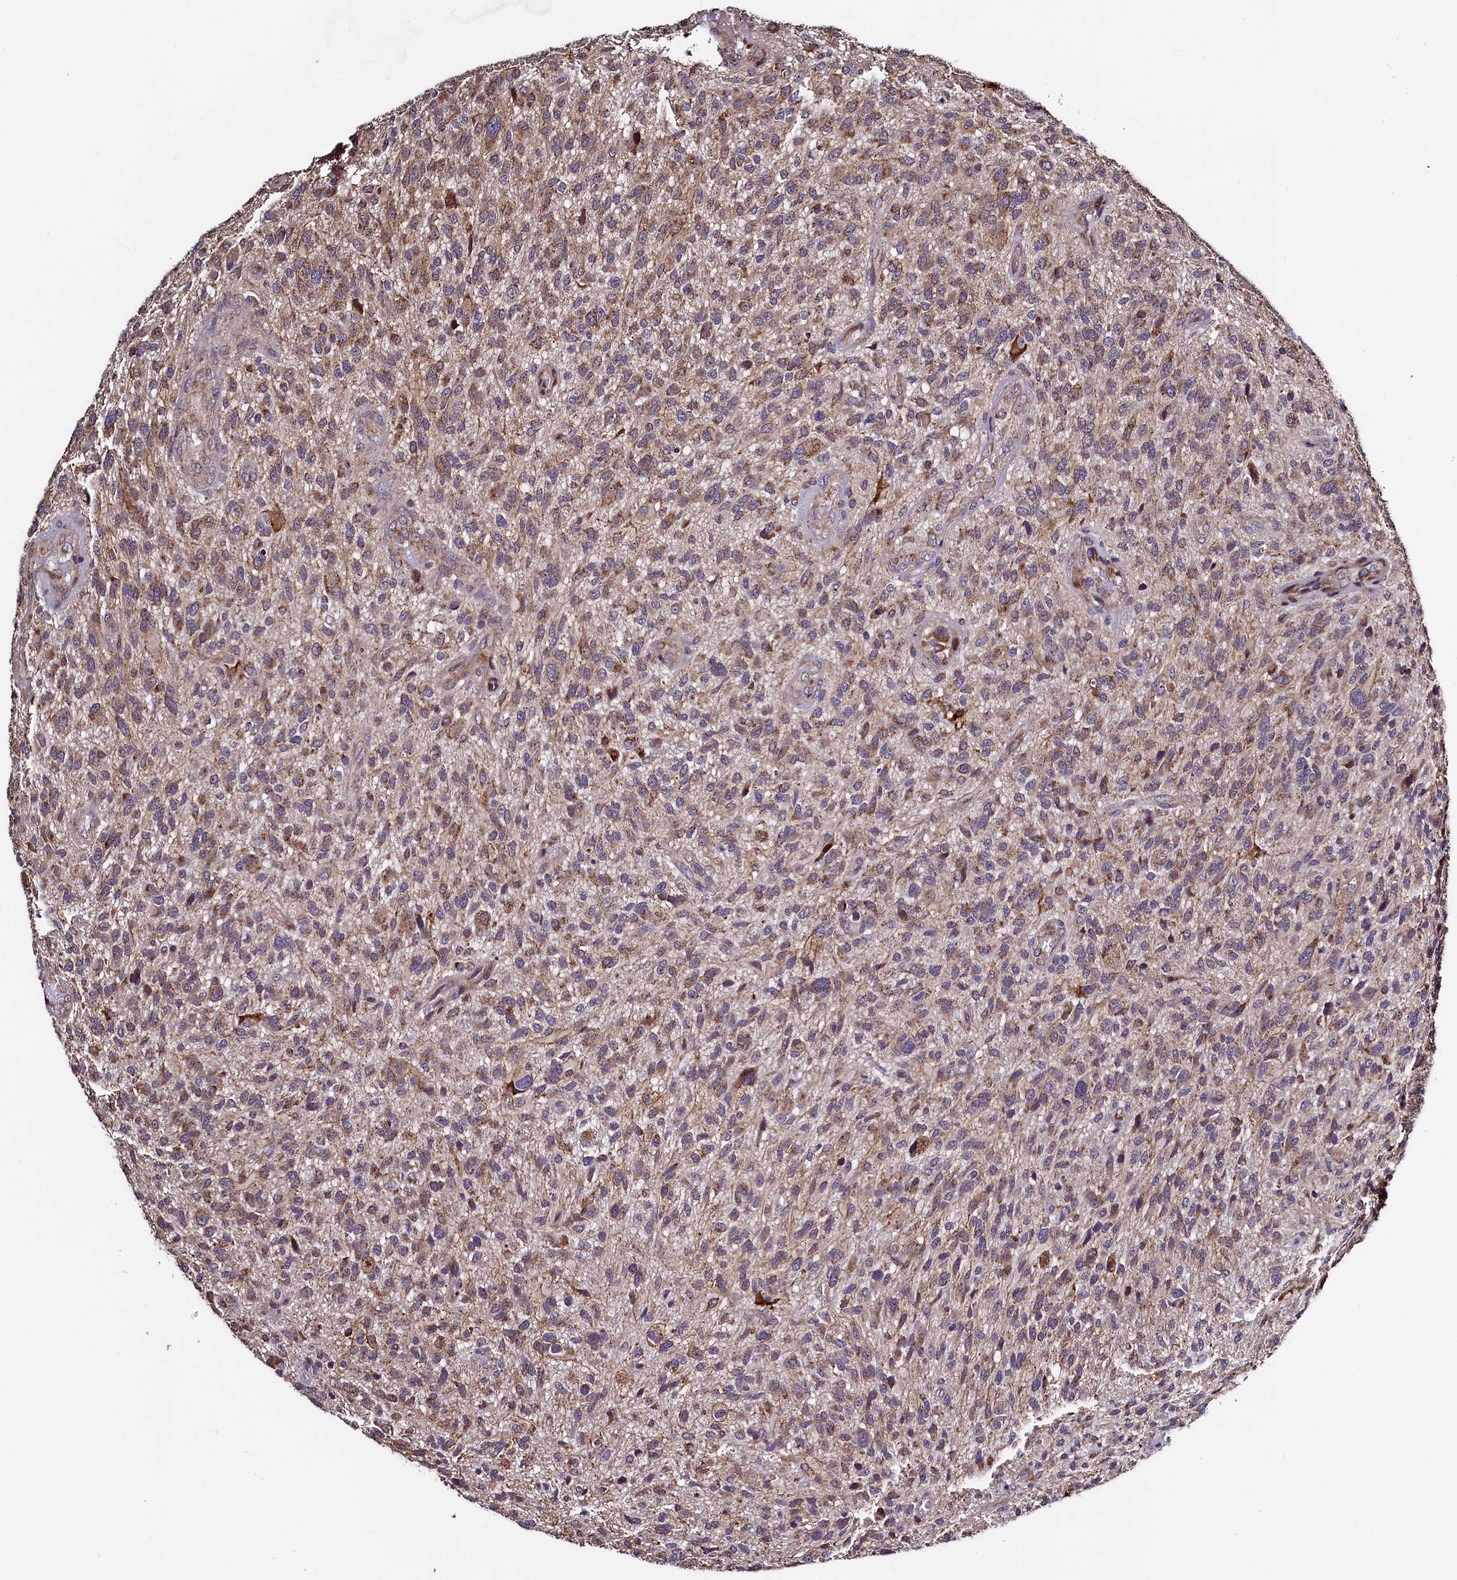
{"staining": {"intensity": "moderate", "quantity": "25%-75%", "location": "cytoplasmic/membranous"}, "tissue": "glioma", "cell_type": "Tumor cells", "image_type": "cancer", "snomed": [{"axis": "morphology", "description": "Glioma, malignant, High grade"}, {"axis": "topography", "description": "Brain"}], "caption": "Glioma stained with DAB (3,3'-diaminobenzidine) immunohistochemistry (IHC) shows medium levels of moderate cytoplasmic/membranous expression in about 25%-75% of tumor cells.", "gene": "RBFA", "patient": {"sex": "male", "age": 47}}